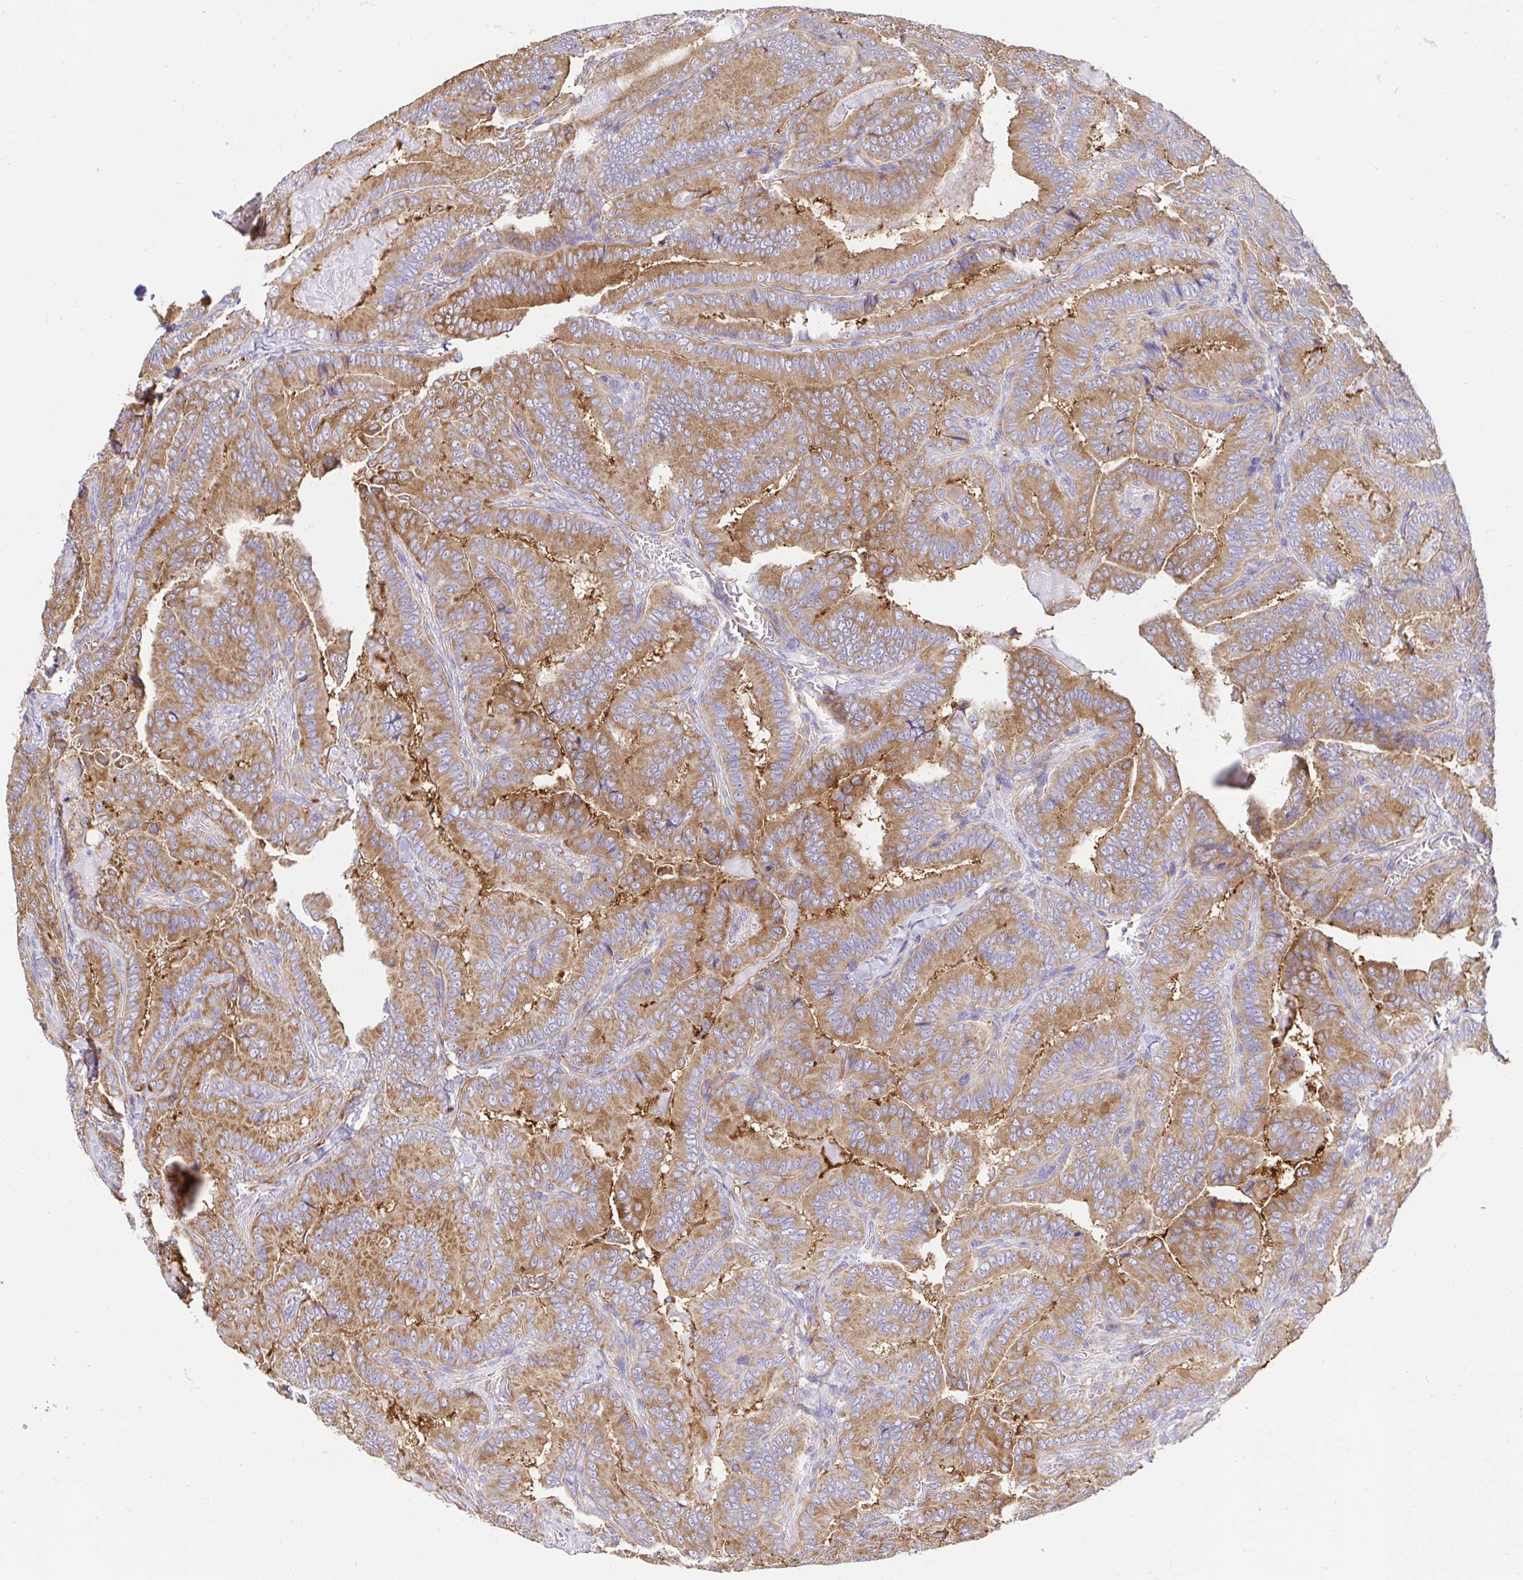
{"staining": {"intensity": "moderate", "quantity": "25%-75%", "location": "cytoplasmic/membranous"}, "tissue": "thyroid cancer", "cell_type": "Tumor cells", "image_type": "cancer", "snomed": [{"axis": "morphology", "description": "Papillary adenocarcinoma, NOS"}, {"axis": "topography", "description": "Thyroid gland"}], "caption": "Moderate cytoplasmic/membranous expression for a protein is present in approximately 25%-75% of tumor cells of thyroid cancer using immunohistochemistry (IHC).", "gene": "ABCB10", "patient": {"sex": "male", "age": 61}}